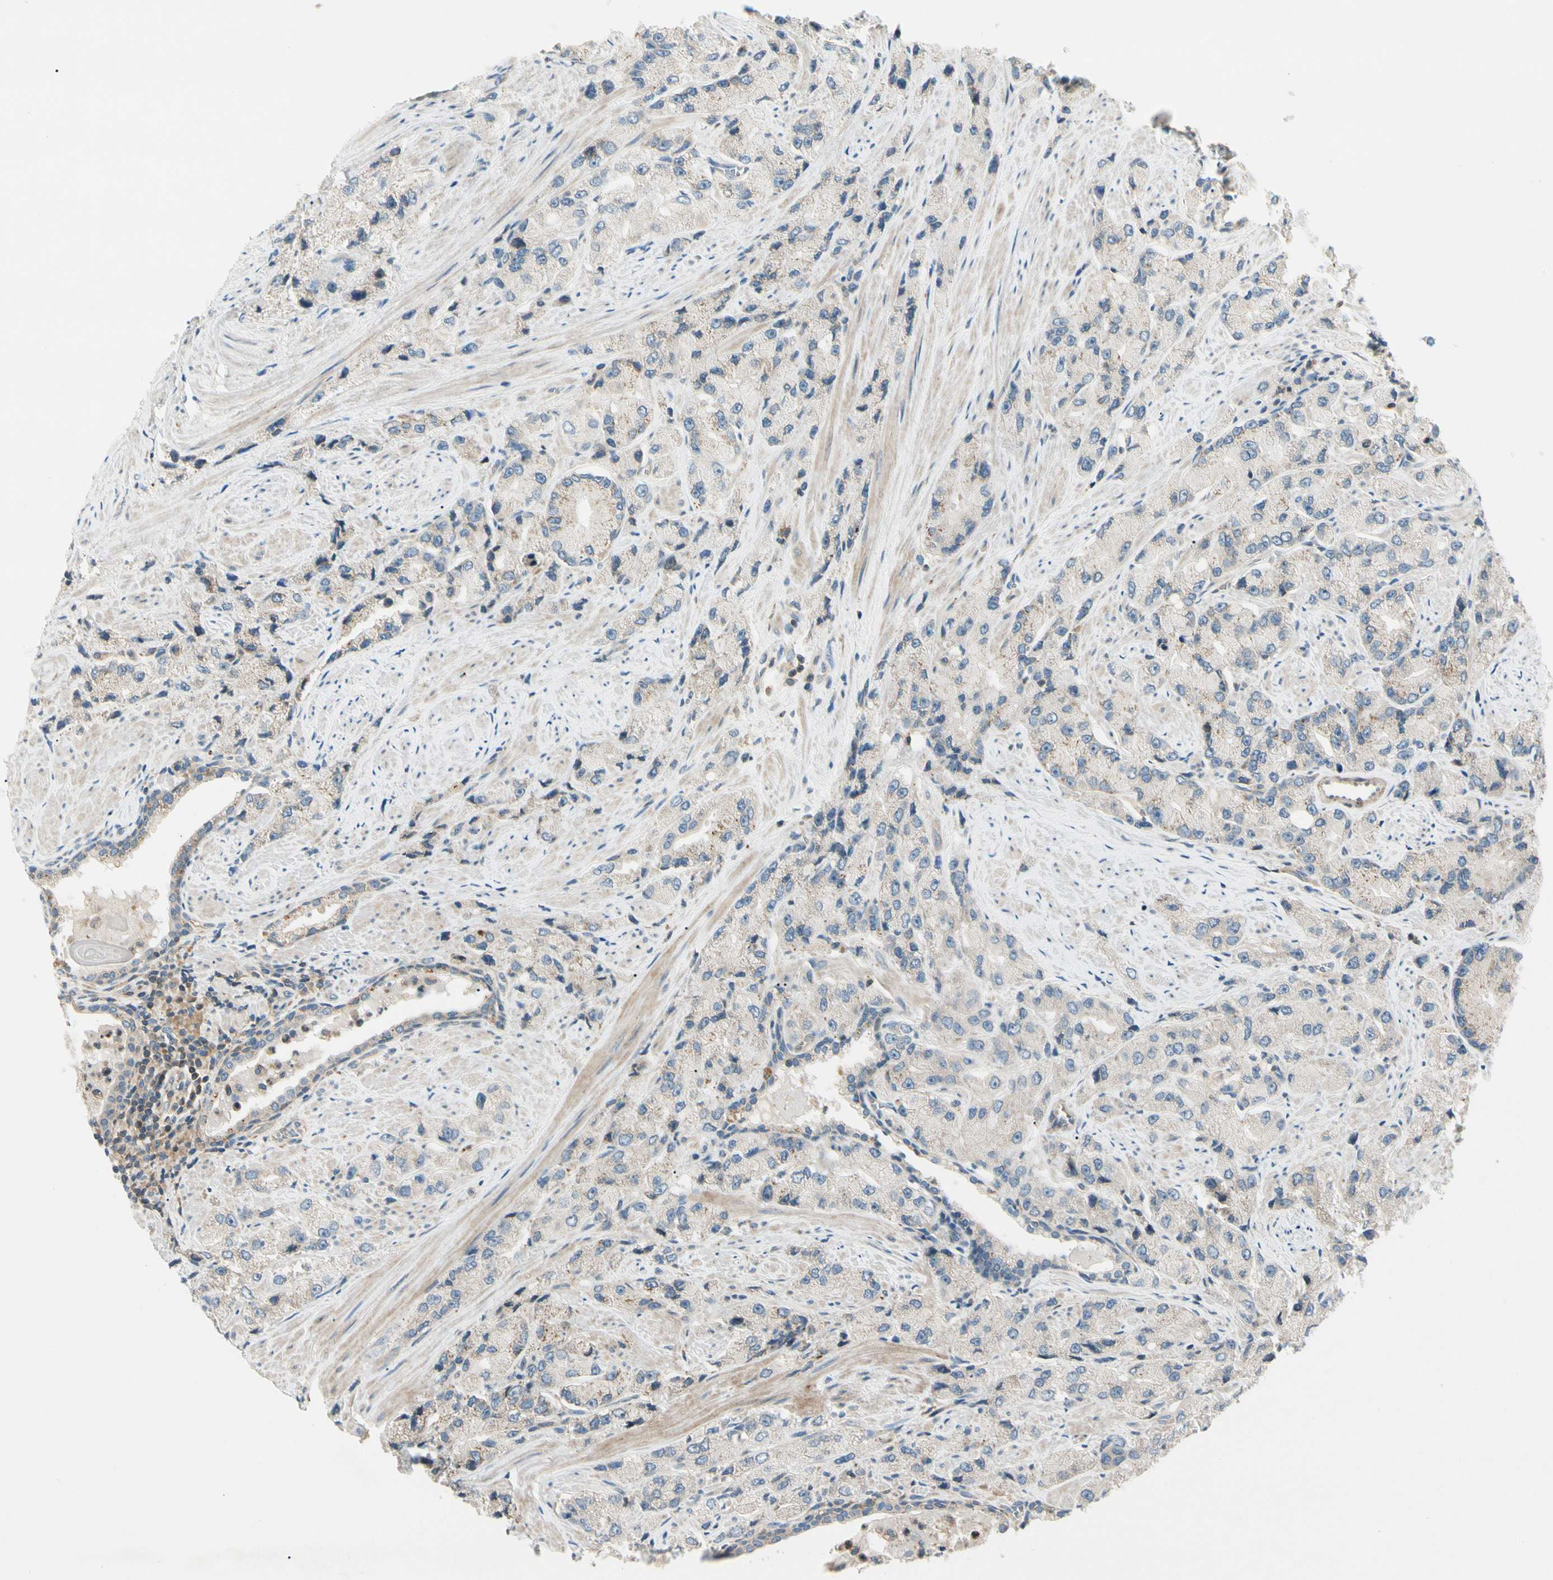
{"staining": {"intensity": "weak", "quantity": ">75%", "location": "cytoplasmic/membranous"}, "tissue": "prostate cancer", "cell_type": "Tumor cells", "image_type": "cancer", "snomed": [{"axis": "morphology", "description": "Adenocarcinoma, High grade"}, {"axis": "topography", "description": "Prostate"}], "caption": "Protein staining by immunohistochemistry displays weak cytoplasmic/membranous positivity in about >75% of tumor cells in adenocarcinoma (high-grade) (prostate).", "gene": "CDH6", "patient": {"sex": "male", "age": 58}}